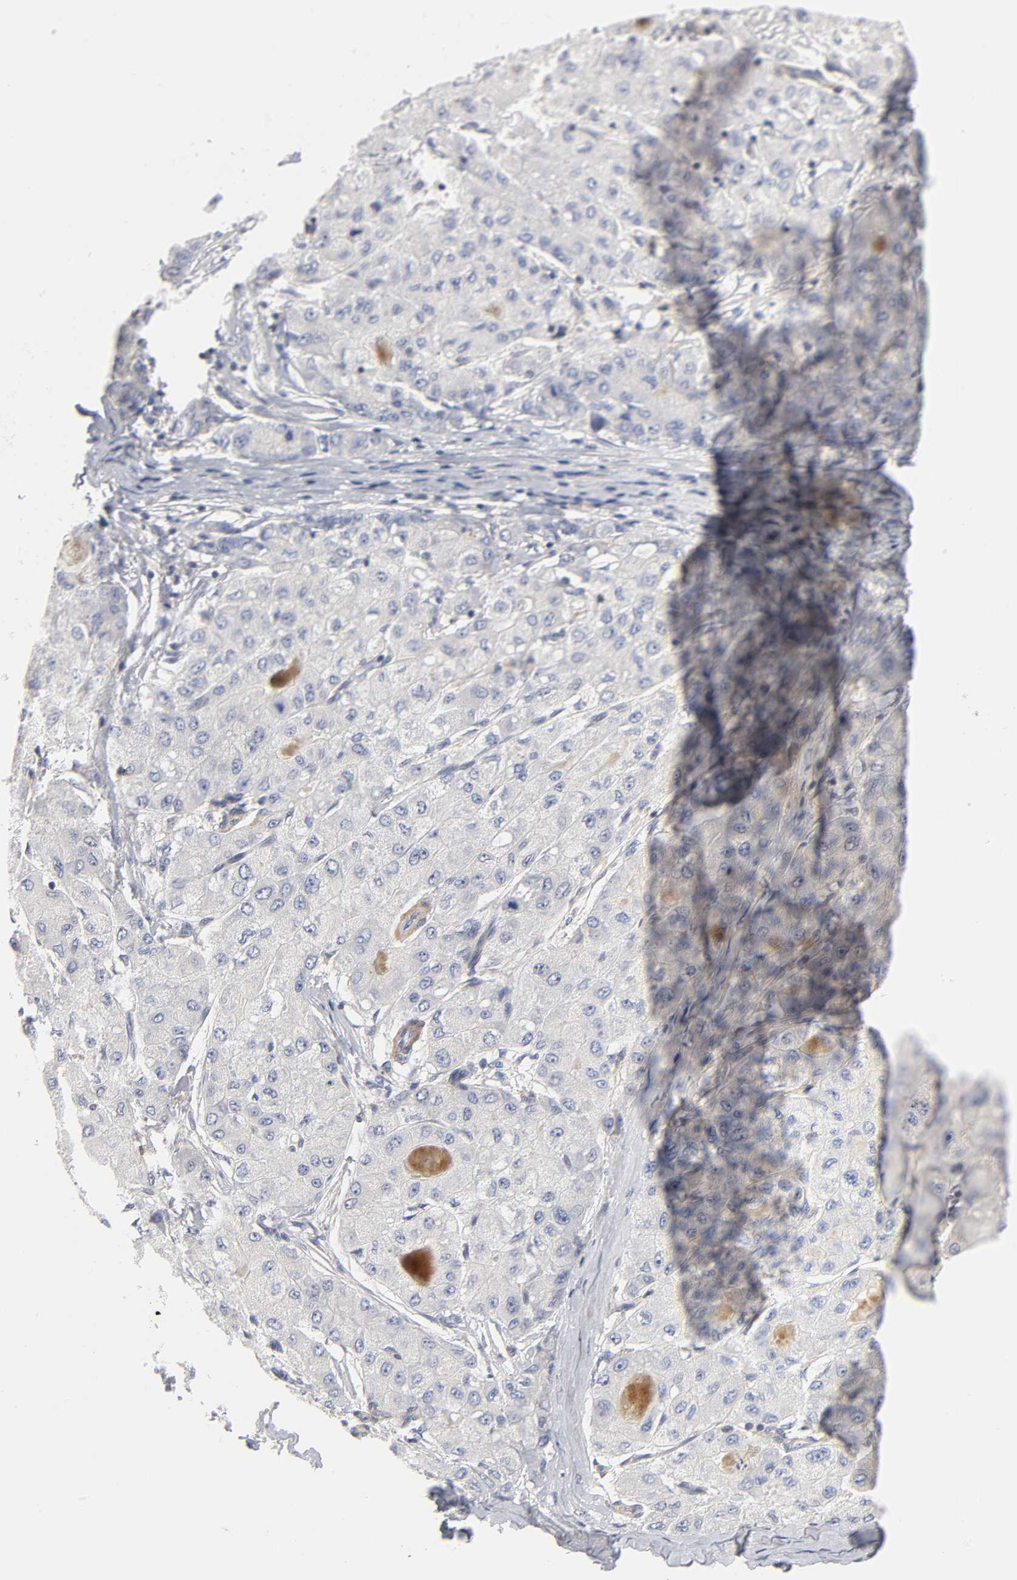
{"staining": {"intensity": "negative", "quantity": "none", "location": "none"}, "tissue": "liver cancer", "cell_type": "Tumor cells", "image_type": "cancer", "snomed": [{"axis": "morphology", "description": "Carcinoma, Hepatocellular, NOS"}, {"axis": "topography", "description": "Liver"}], "caption": "Immunohistochemistry (IHC) of liver cancer (hepatocellular carcinoma) exhibits no positivity in tumor cells.", "gene": "ROCK1", "patient": {"sex": "male", "age": 80}}